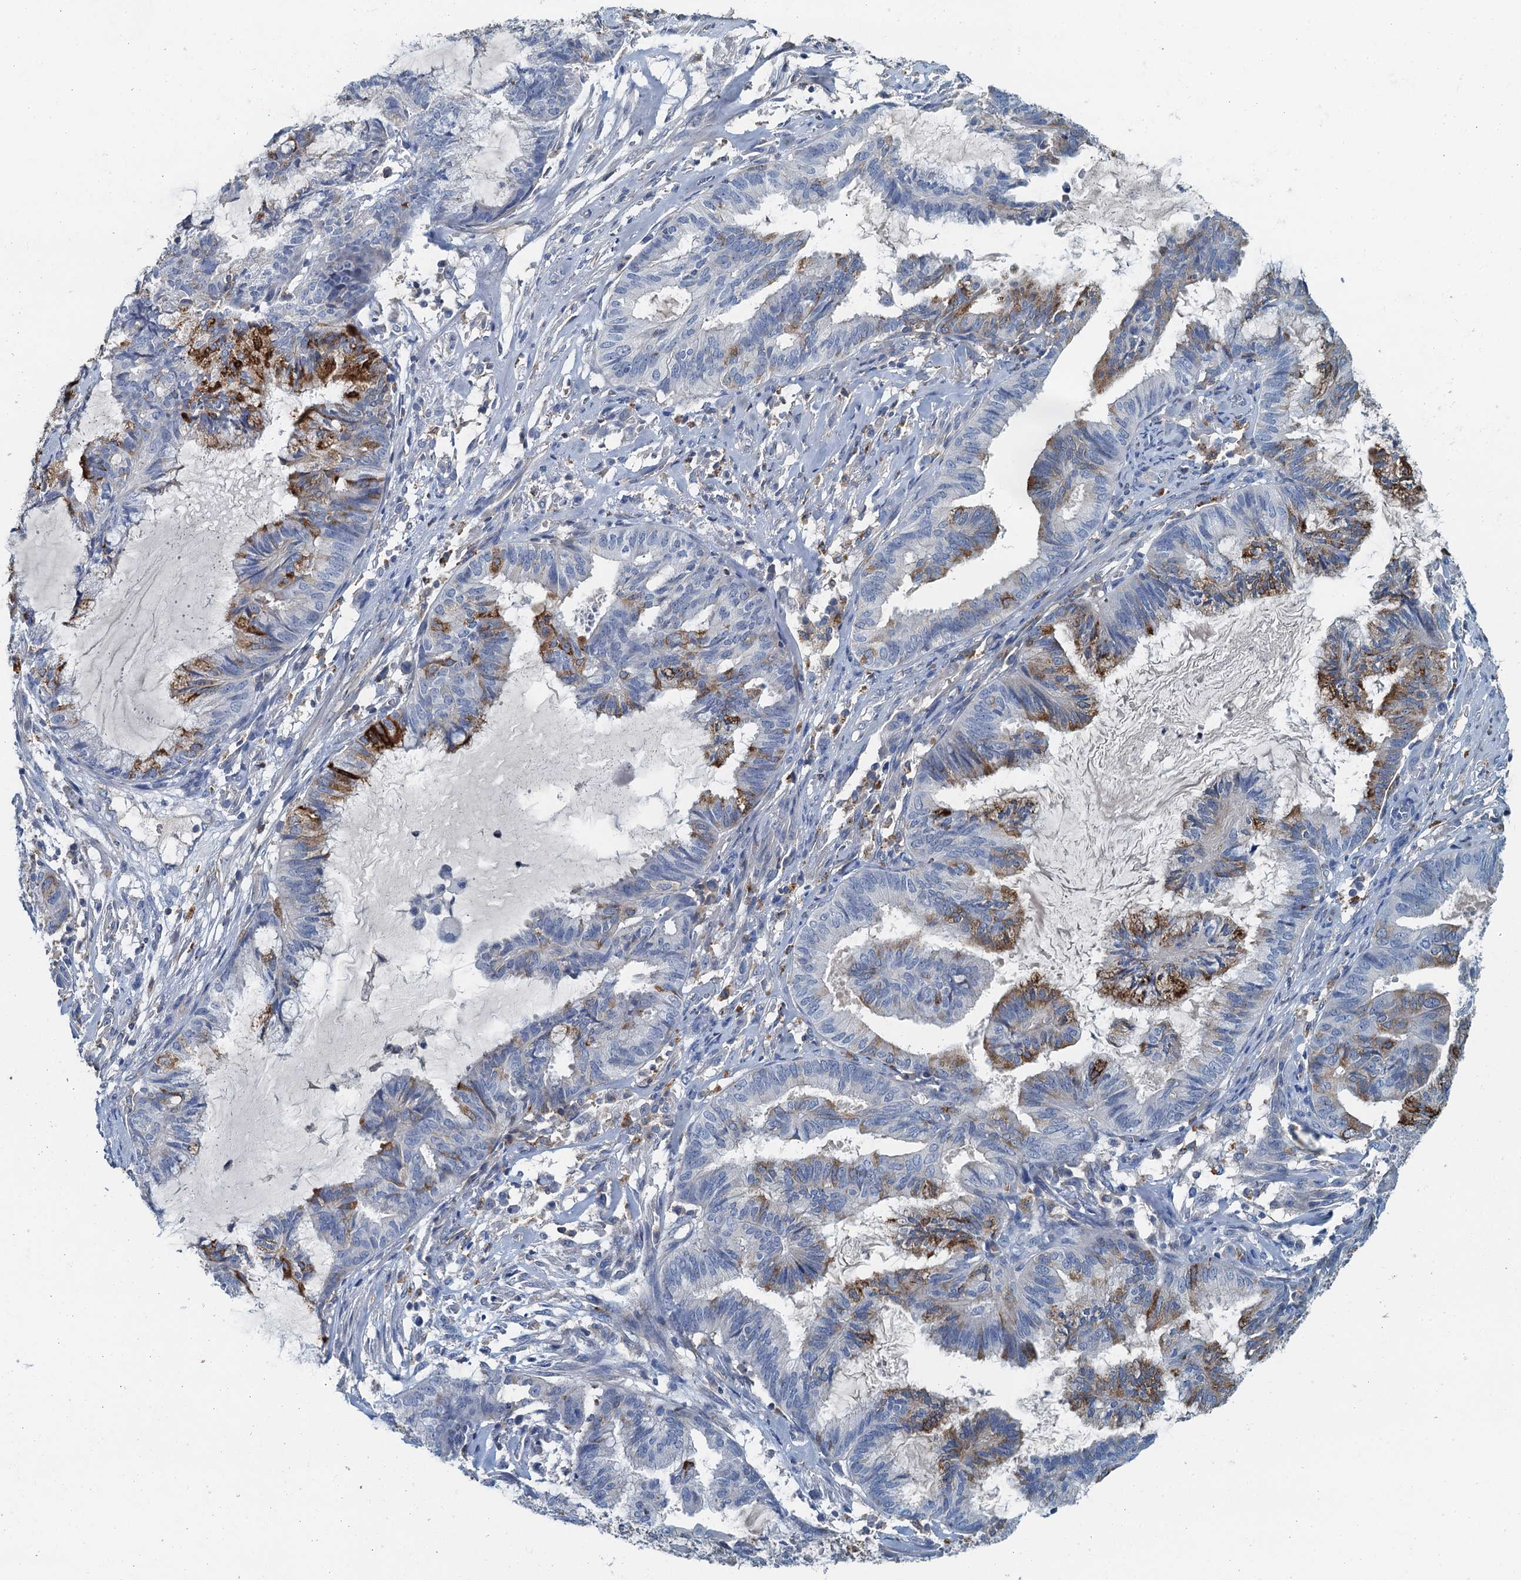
{"staining": {"intensity": "moderate", "quantity": "<25%", "location": "cytoplasmic/membranous"}, "tissue": "endometrial cancer", "cell_type": "Tumor cells", "image_type": "cancer", "snomed": [{"axis": "morphology", "description": "Adenocarcinoma, NOS"}, {"axis": "topography", "description": "Endometrium"}], "caption": "An immunohistochemistry image of tumor tissue is shown. Protein staining in brown highlights moderate cytoplasmic/membranous positivity in endometrial cancer within tumor cells.", "gene": "THAP10", "patient": {"sex": "female", "age": 86}}